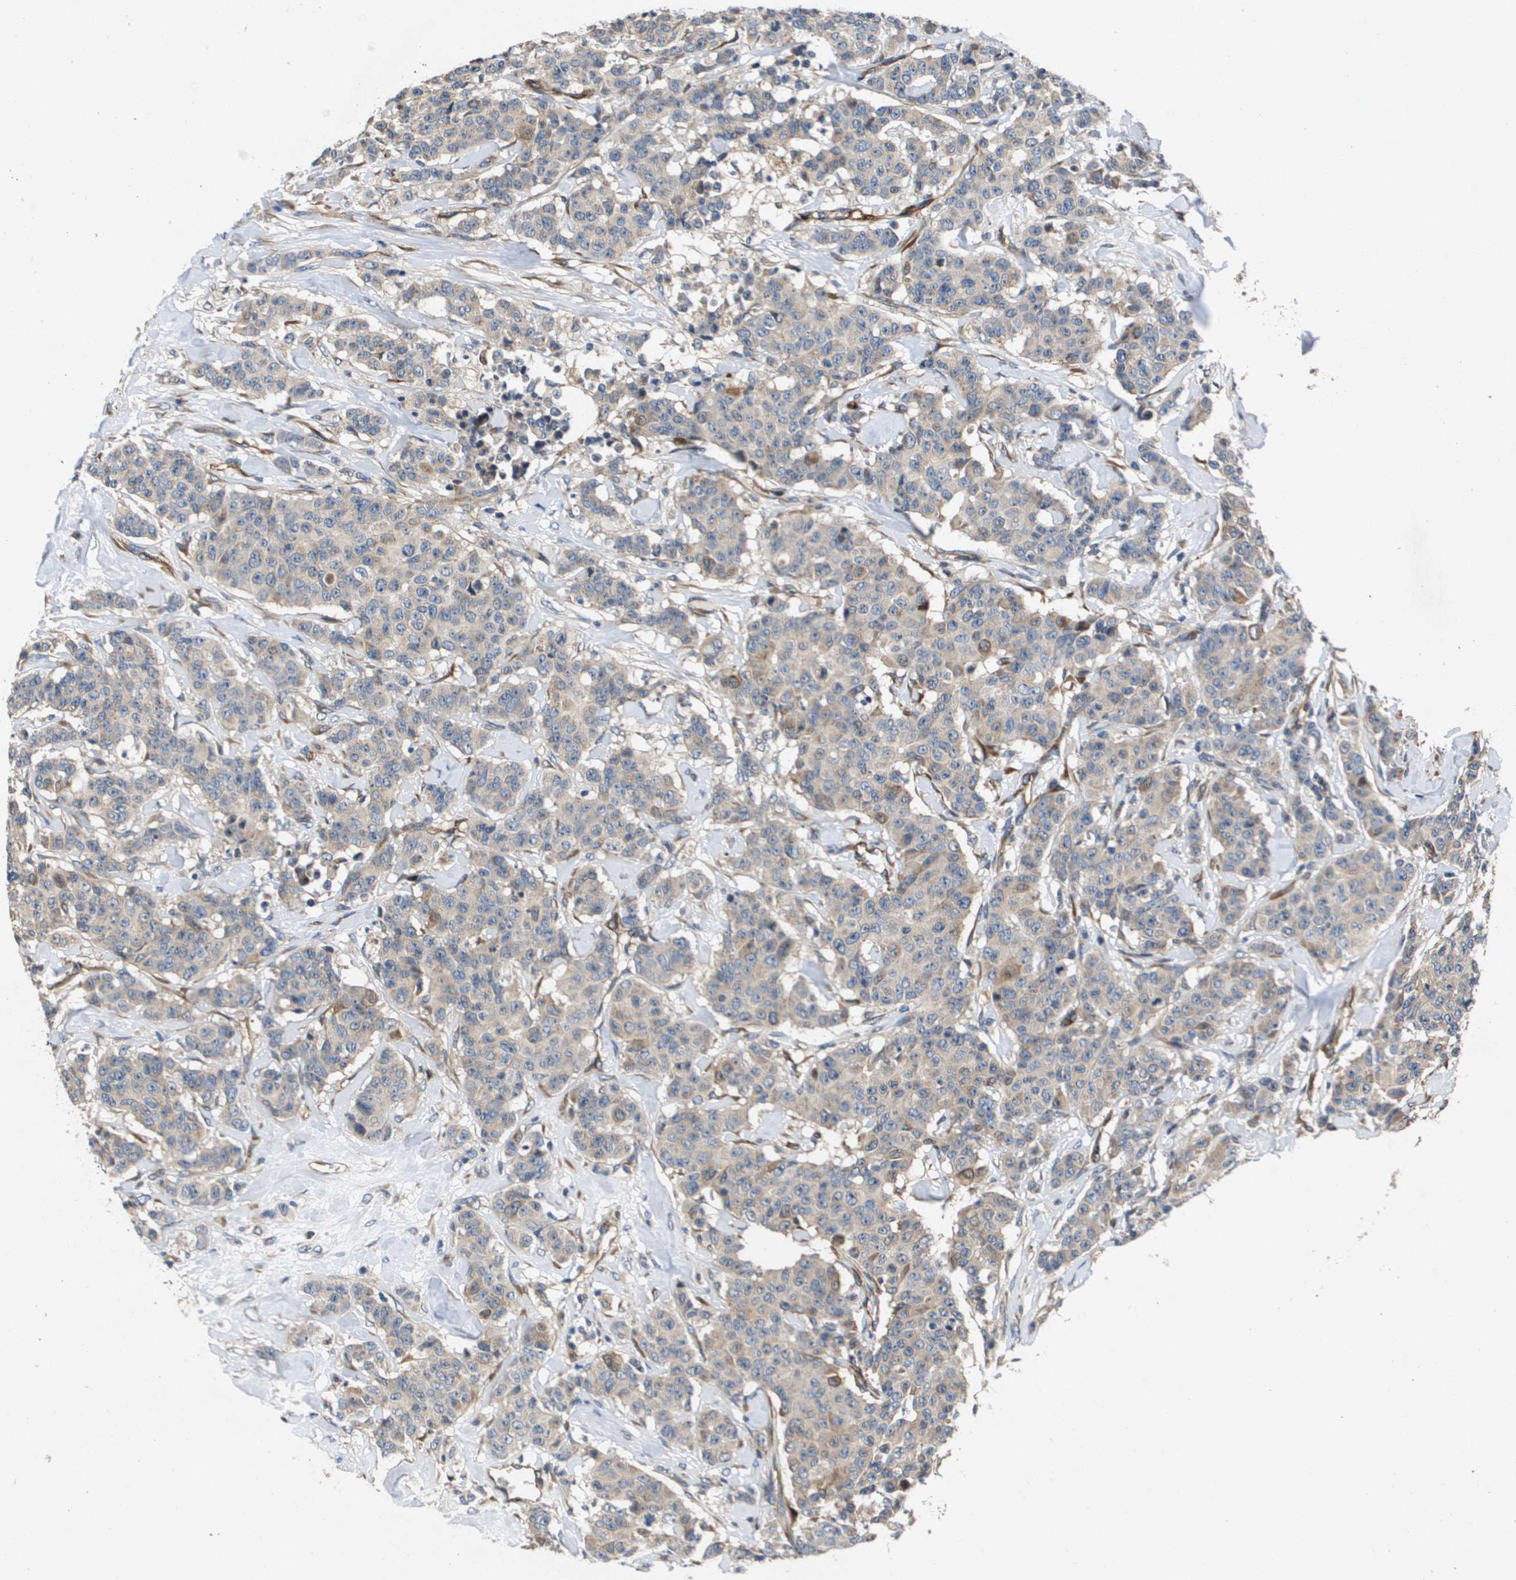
{"staining": {"intensity": "weak", "quantity": "25%-75%", "location": "cytoplasmic/membranous"}, "tissue": "breast cancer", "cell_type": "Tumor cells", "image_type": "cancer", "snomed": [{"axis": "morphology", "description": "Normal tissue, NOS"}, {"axis": "morphology", "description": "Duct carcinoma"}, {"axis": "topography", "description": "Breast"}], "caption": "Brown immunohistochemical staining in human breast cancer (infiltrating ductal carcinoma) reveals weak cytoplasmic/membranous expression in about 25%-75% of tumor cells. The staining was performed using DAB (3,3'-diaminobenzidine), with brown indicating positive protein expression. Nuclei are stained blue with hematoxylin.", "gene": "ENTPD2", "patient": {"sex": "female", "age": 40}}